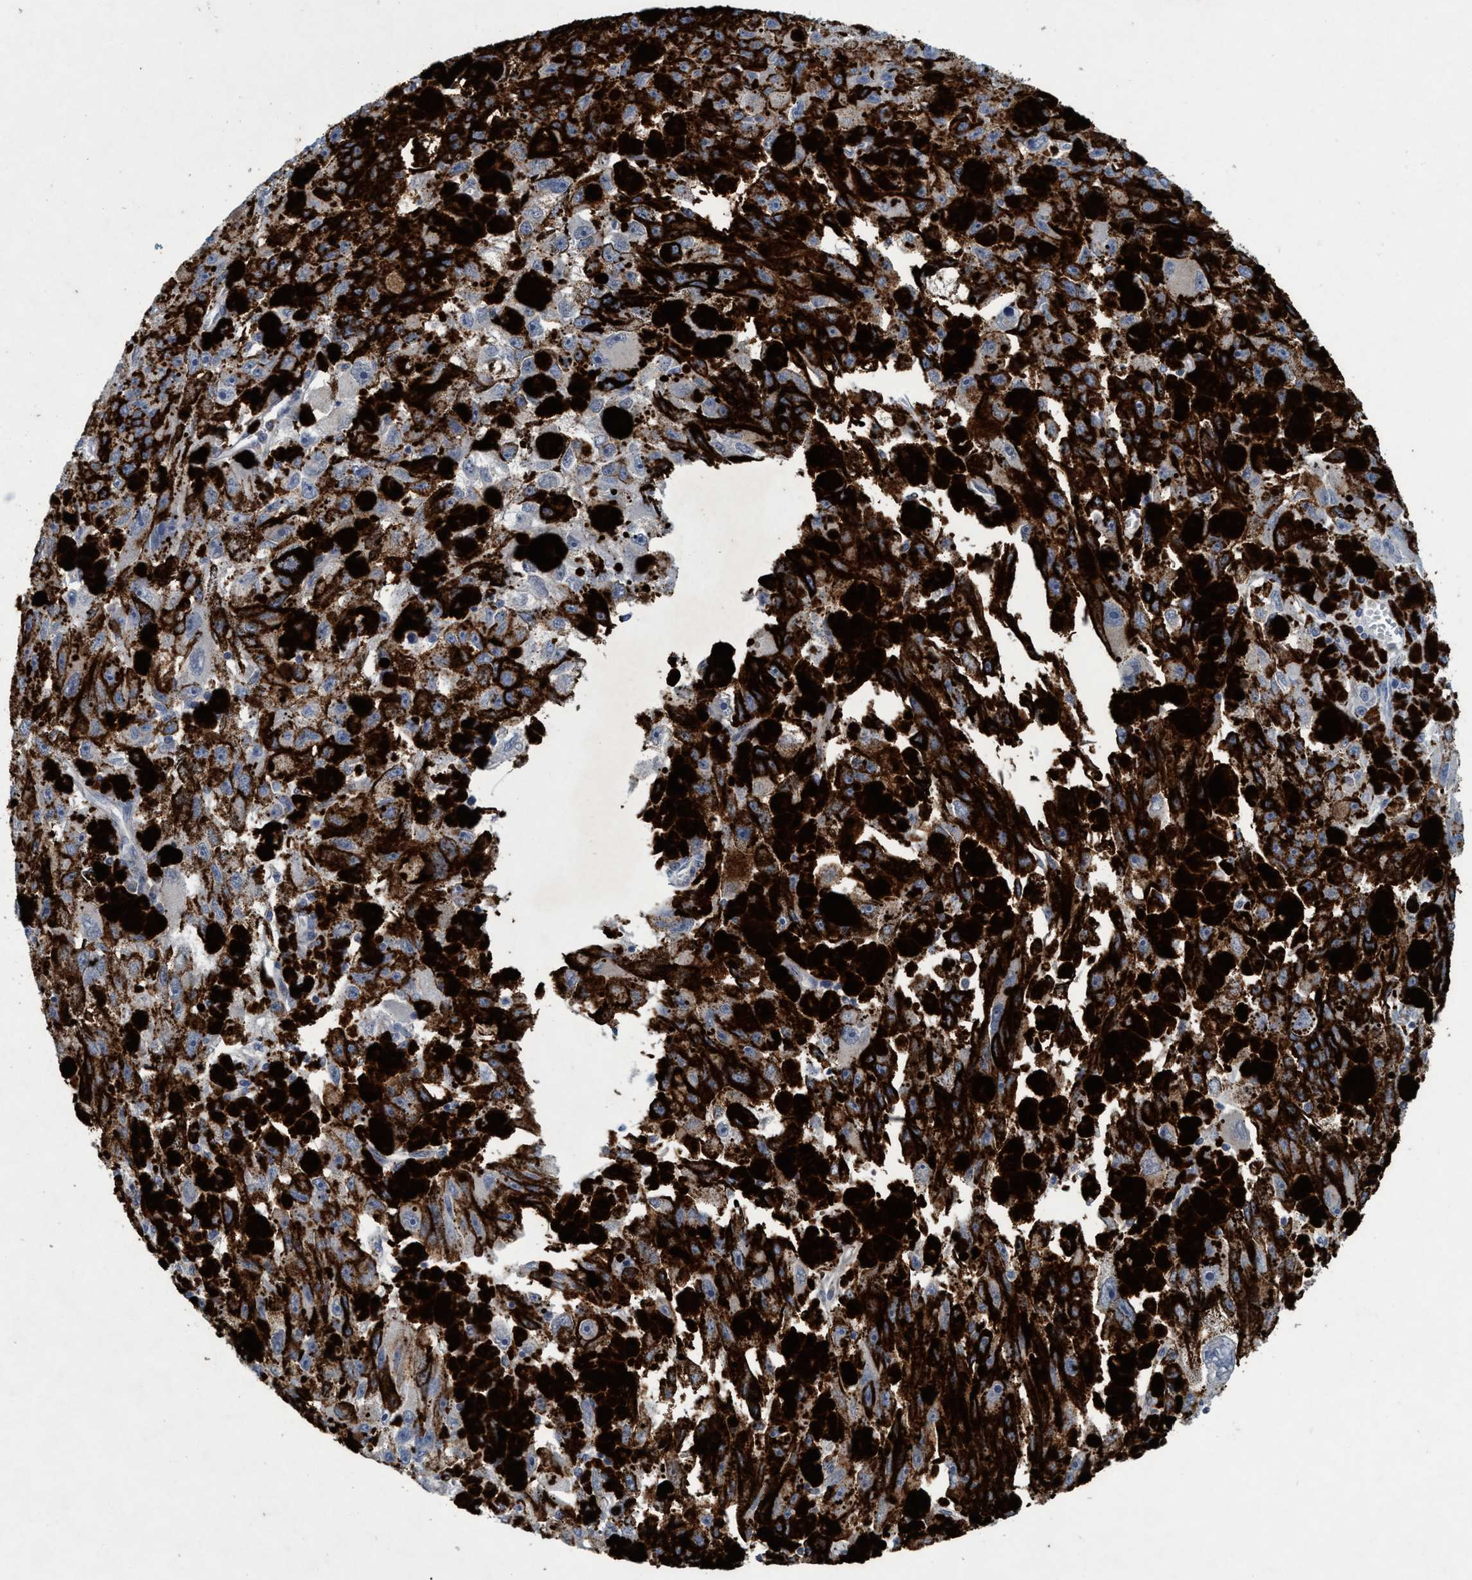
{"staining": {"intensity": "negative", "quantity": "none", "location": "none"}, "tissue": "melanoma", "cell_type": "Tumor cells", "image_type": "cancer", "snomed": [{"axis": "morphology", "description": "Malignant melanoma, NOS"}, {"axis": "topography", "description": "Skin"}], "caption": "Photomicrograph shows no protein expression in tumor cells of melanoma tissue.", "gene": "RNF208", "patient": {"sex": "female", "age": 104}}